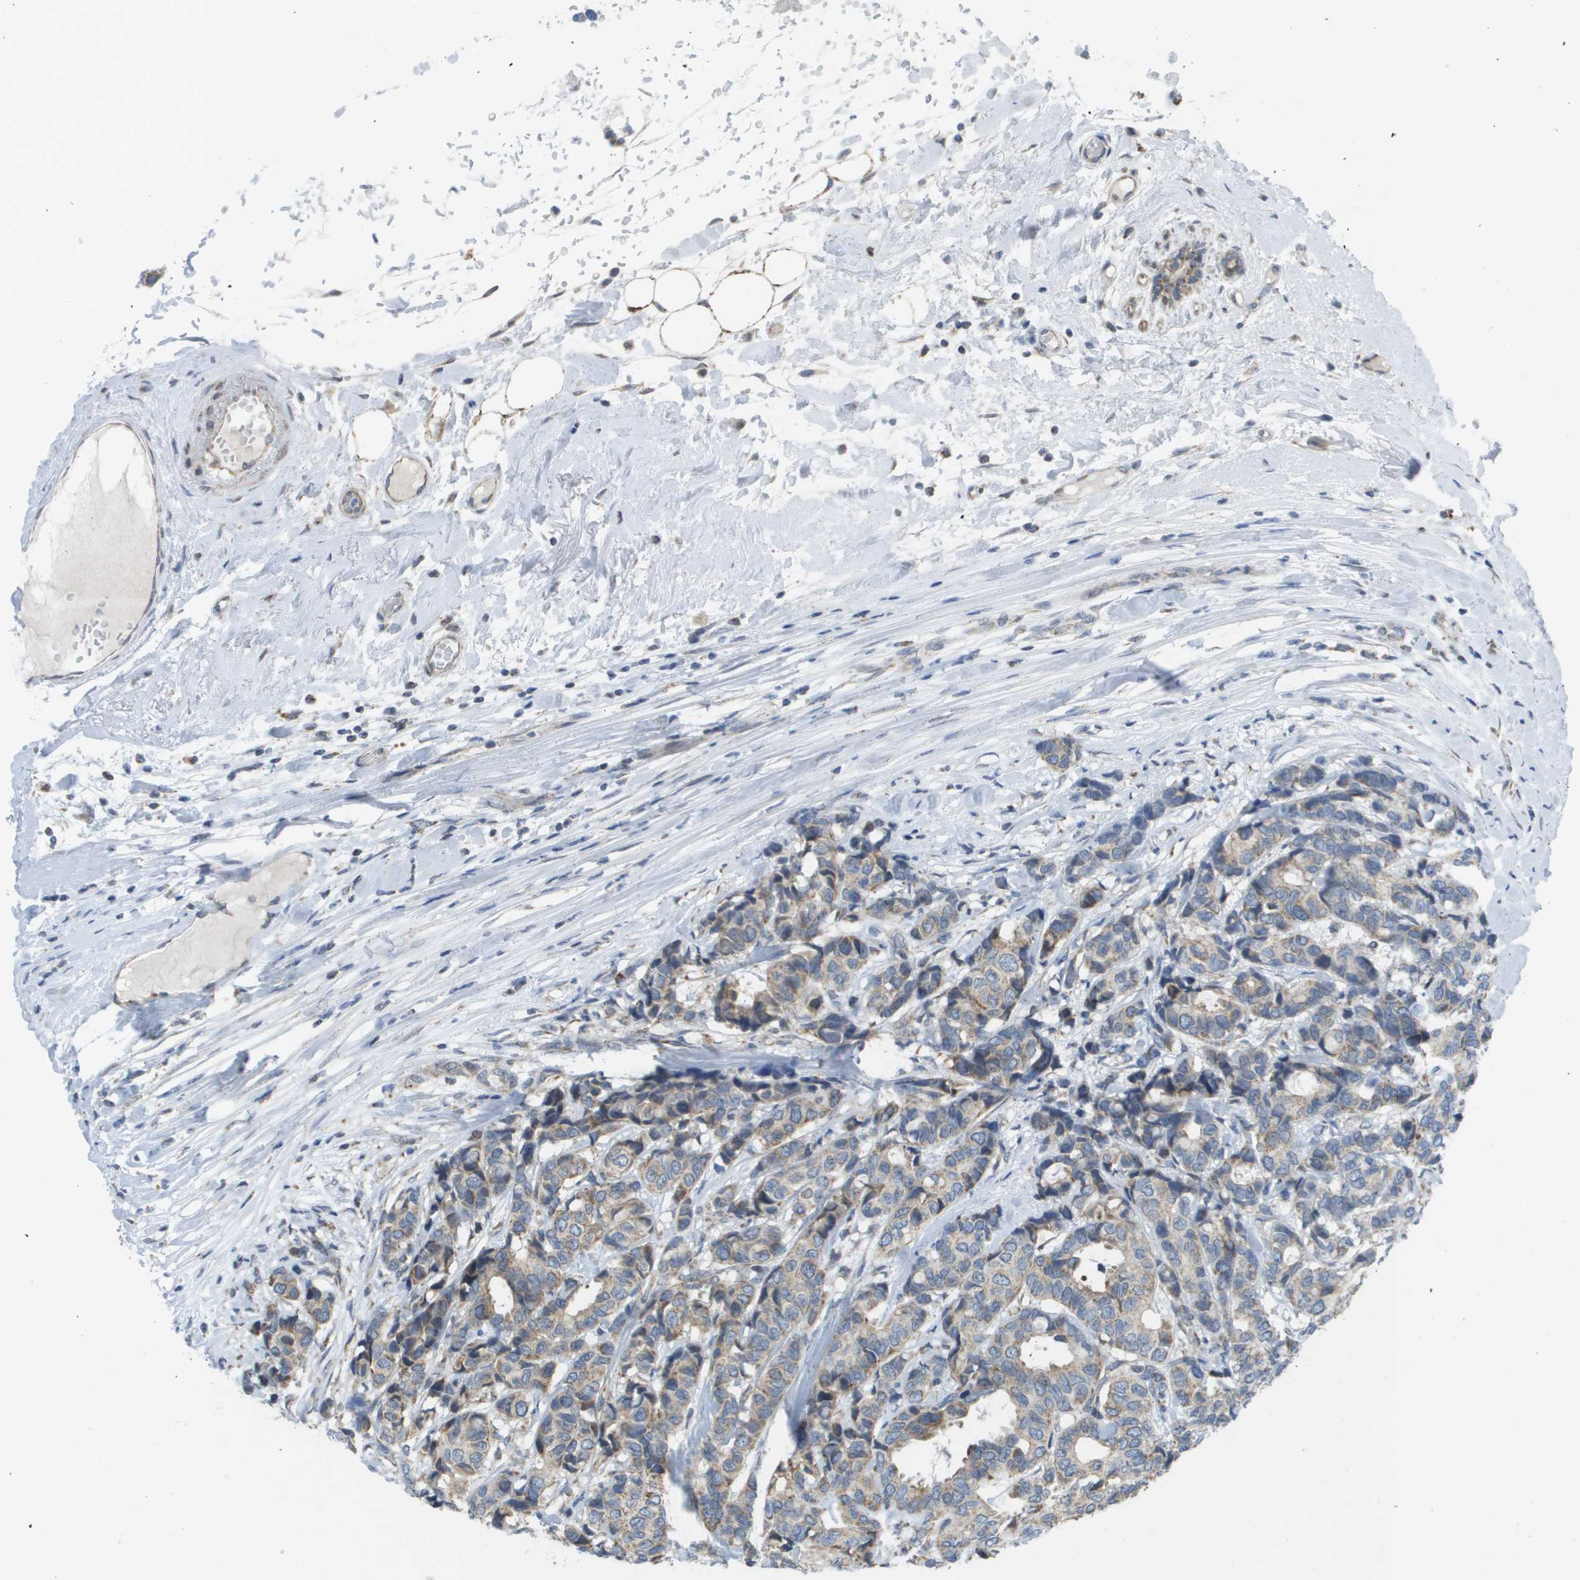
{"staining": {"intensity": "moderate", "quantity": "25%-75%", "location": "cytoplasmic/membranous"}, "tissue": "breast cancer", "cell_type": "Tumor cells", "image_type": "cancer", "snomed": [{"axis": "morphology", "description": "Duct carcinoma"}, {"axis": "topography", "description": "Breast"}], "caption": "DAB immunohistochemical staining of human breast cancer exhibits moderate cytoplasmic/membranous protein positivity in about 25%-75% of tumor cells.", "gene": "TMEM223", "patient": {"sex": "female", "age": 87}}